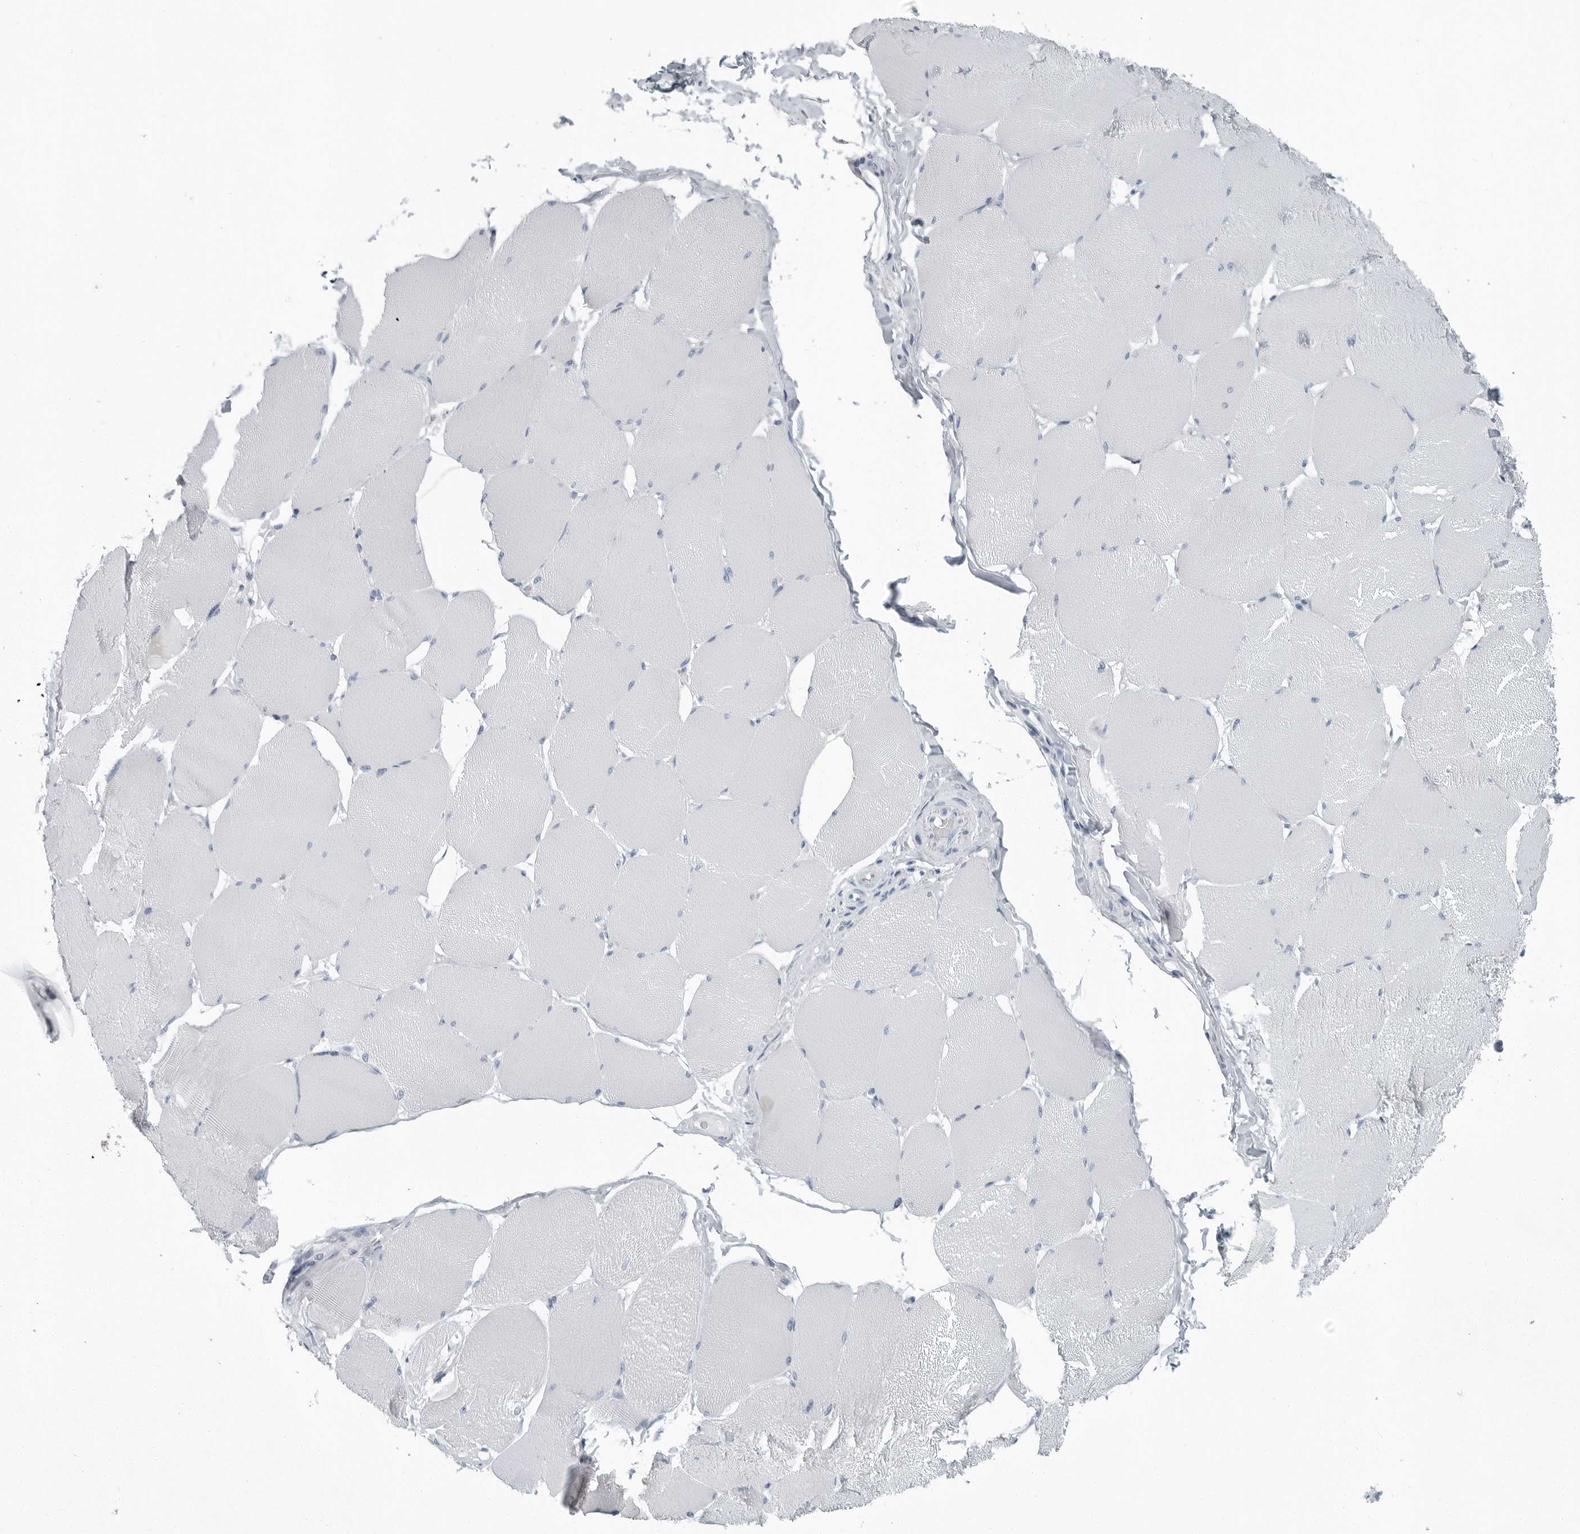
{"staining": {"intensity": "negative", "quantity": "none", "location": "none"}, "tissue": "skeletal muscle", "cell_type": "Myocytes", "image_type": "normal", "snomed": [{"axis": "morphology", "description": "Normal tissue, NOS"}, {"axis": "topography", "description": "Skin"}, {"axis": "topography", "description": "Skeletal muscle"}], "caption": "IHC of unremarkable skeletal muscle exhibits no staining in myocytes. (Brightfield microscopy of DAB IHC at high magnification).", "gene": "ZPBP2", "patient": {"sex": "male", "age": 83}}